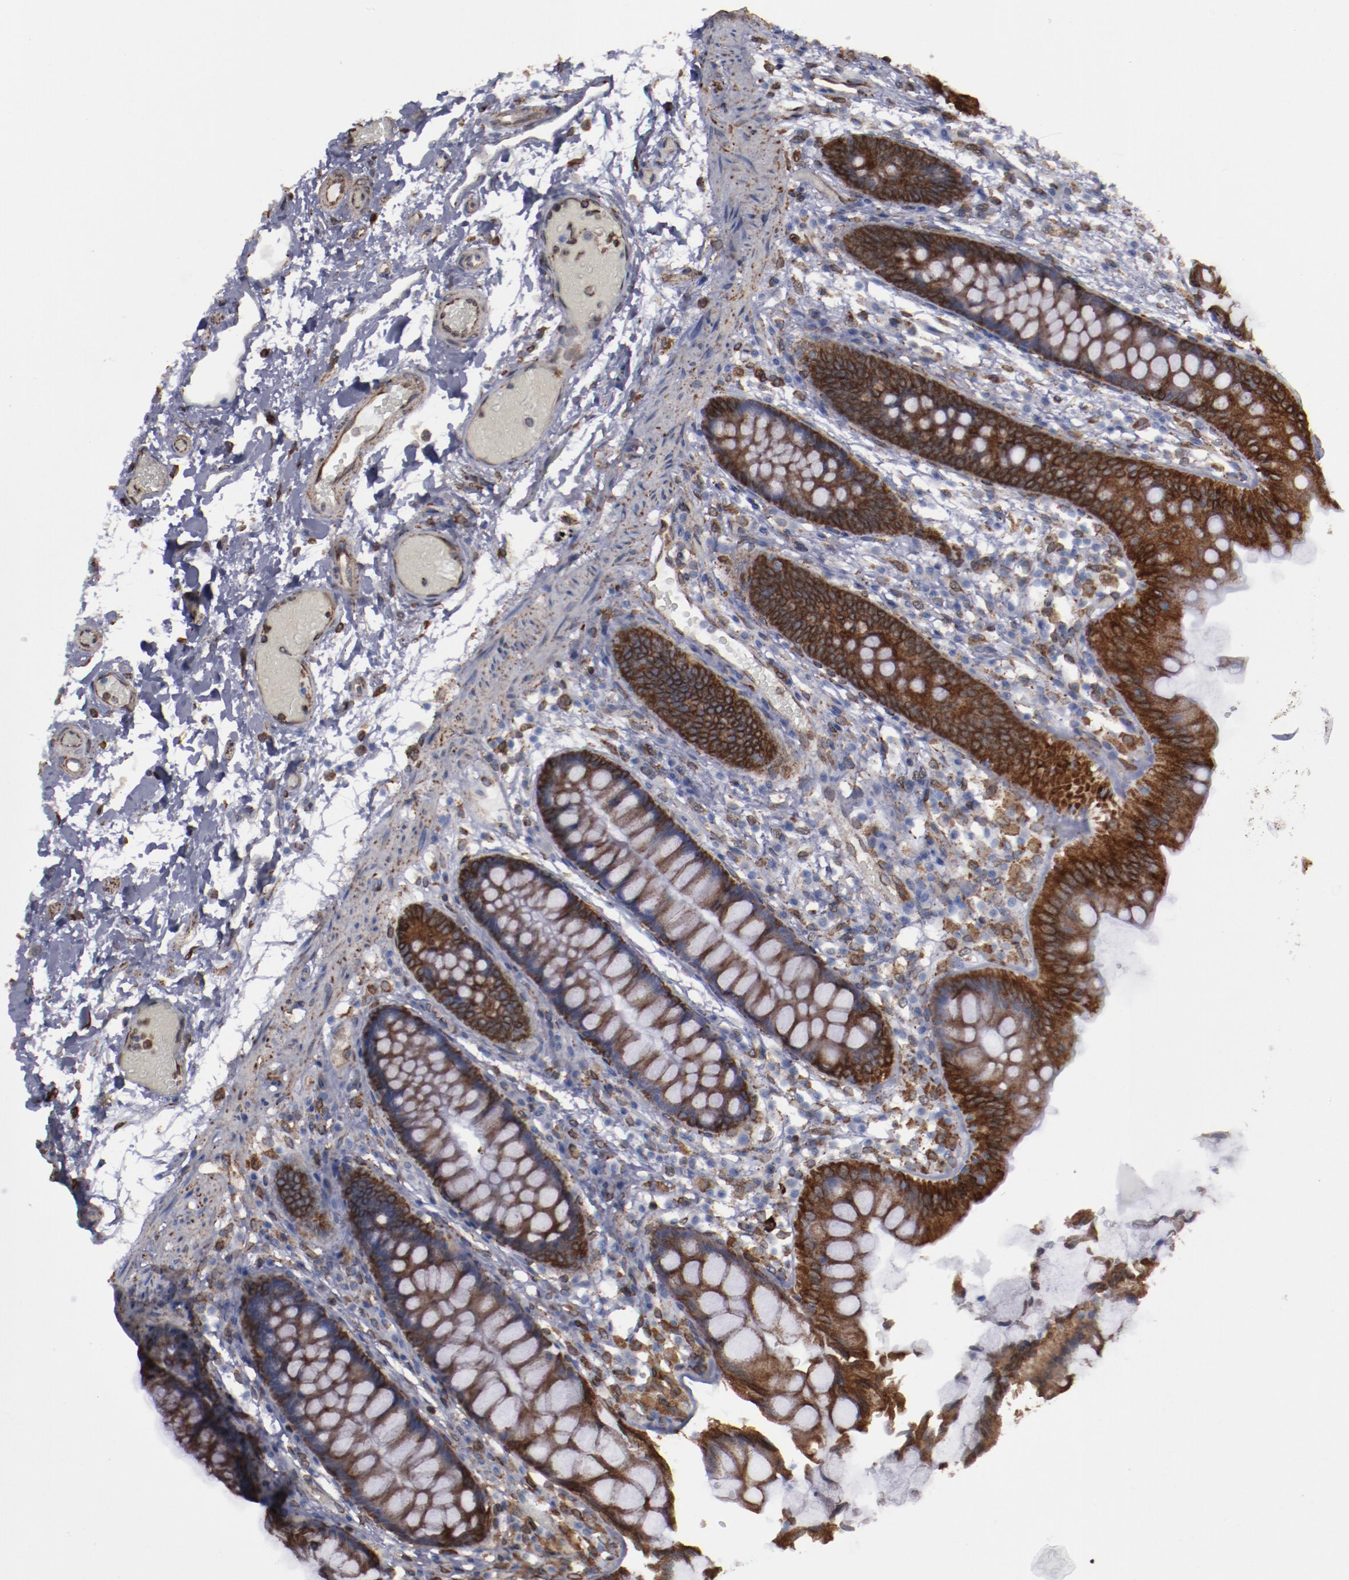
{"staining": {"intensity": "weak", "quantity": ">75%", "location": "cytoplasmic/membranous"}, "tissue": "colon", "cell_type": "Endothelial cells", "image_type": "normal", "snomed": [{"axis": "morphology", "description": "Normal tissue, NOS"}, {"axis": "topography", "description": "Smooth muscle"}, {"axis": "topography", "description": "Colon"}], "caption": "Approximately >75% of endothelial cells in unremarkable human colon show weak cytoplasmic/membranous protein expression as visualized by brown immunohistochemical staining.", "gene": "ERLIN2", "patient": {"sex": "male", "age": 67}}